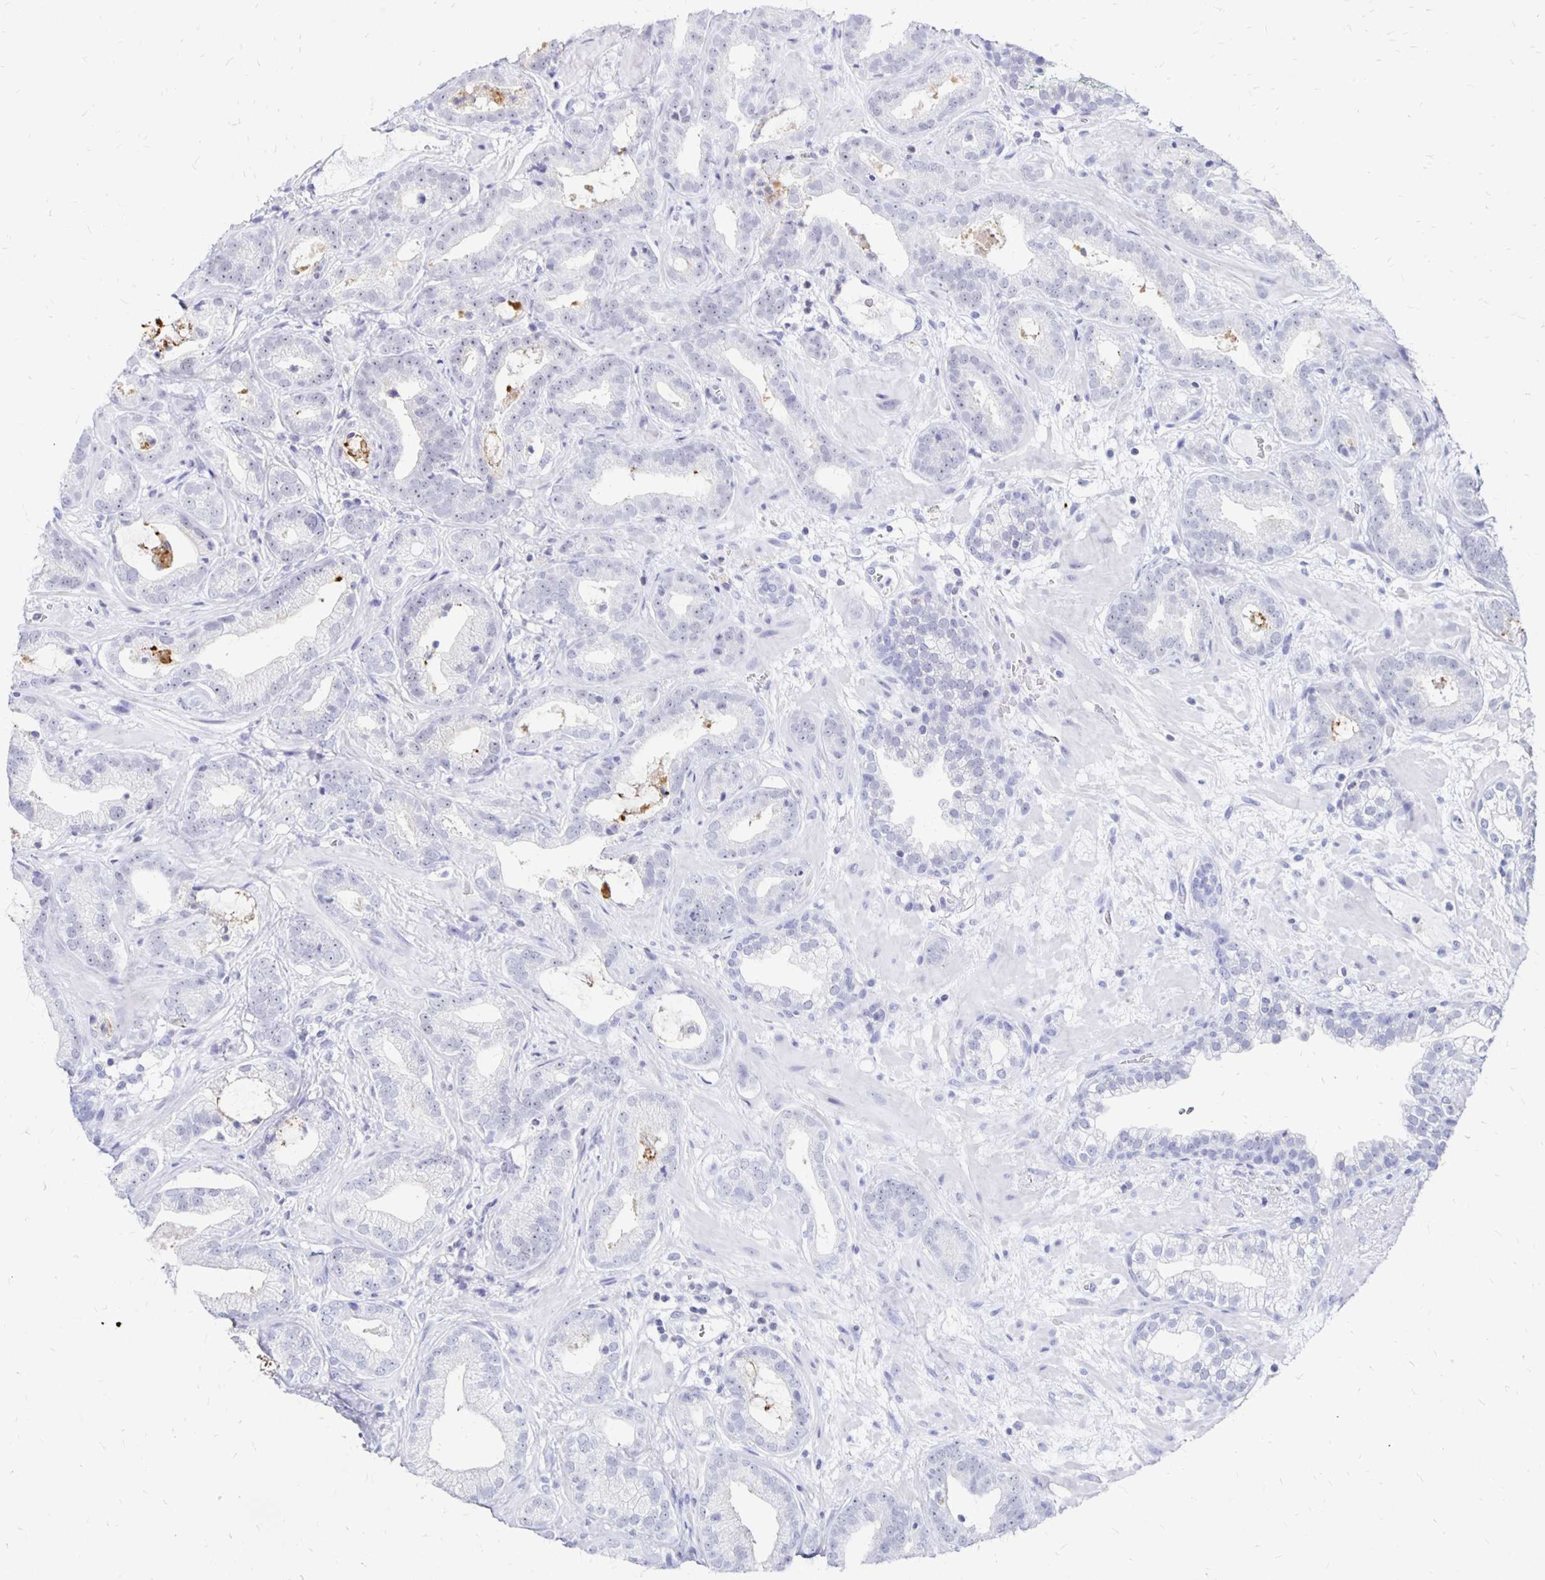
{"staining": {"intensity": "negative", "quantity": "none", "location": "none"}, "tissue": "prostate cancer", "cell_type": "Tumor cells", "image_type": "cancer", "snomed": [{"axis": "morphology", "description": "Adenocarcinoma, Low grade"}, {"axis": "topography", "description": "Prostate"}], "caption": "Human prostate cancer (low-grade adenocarcinoma) stained for a protein using immunohistochemistry (IHC) demonstrates no positivity in tumor cells.", "gene": "SYT2", "patient": {"sex": "male", "age": 62}}